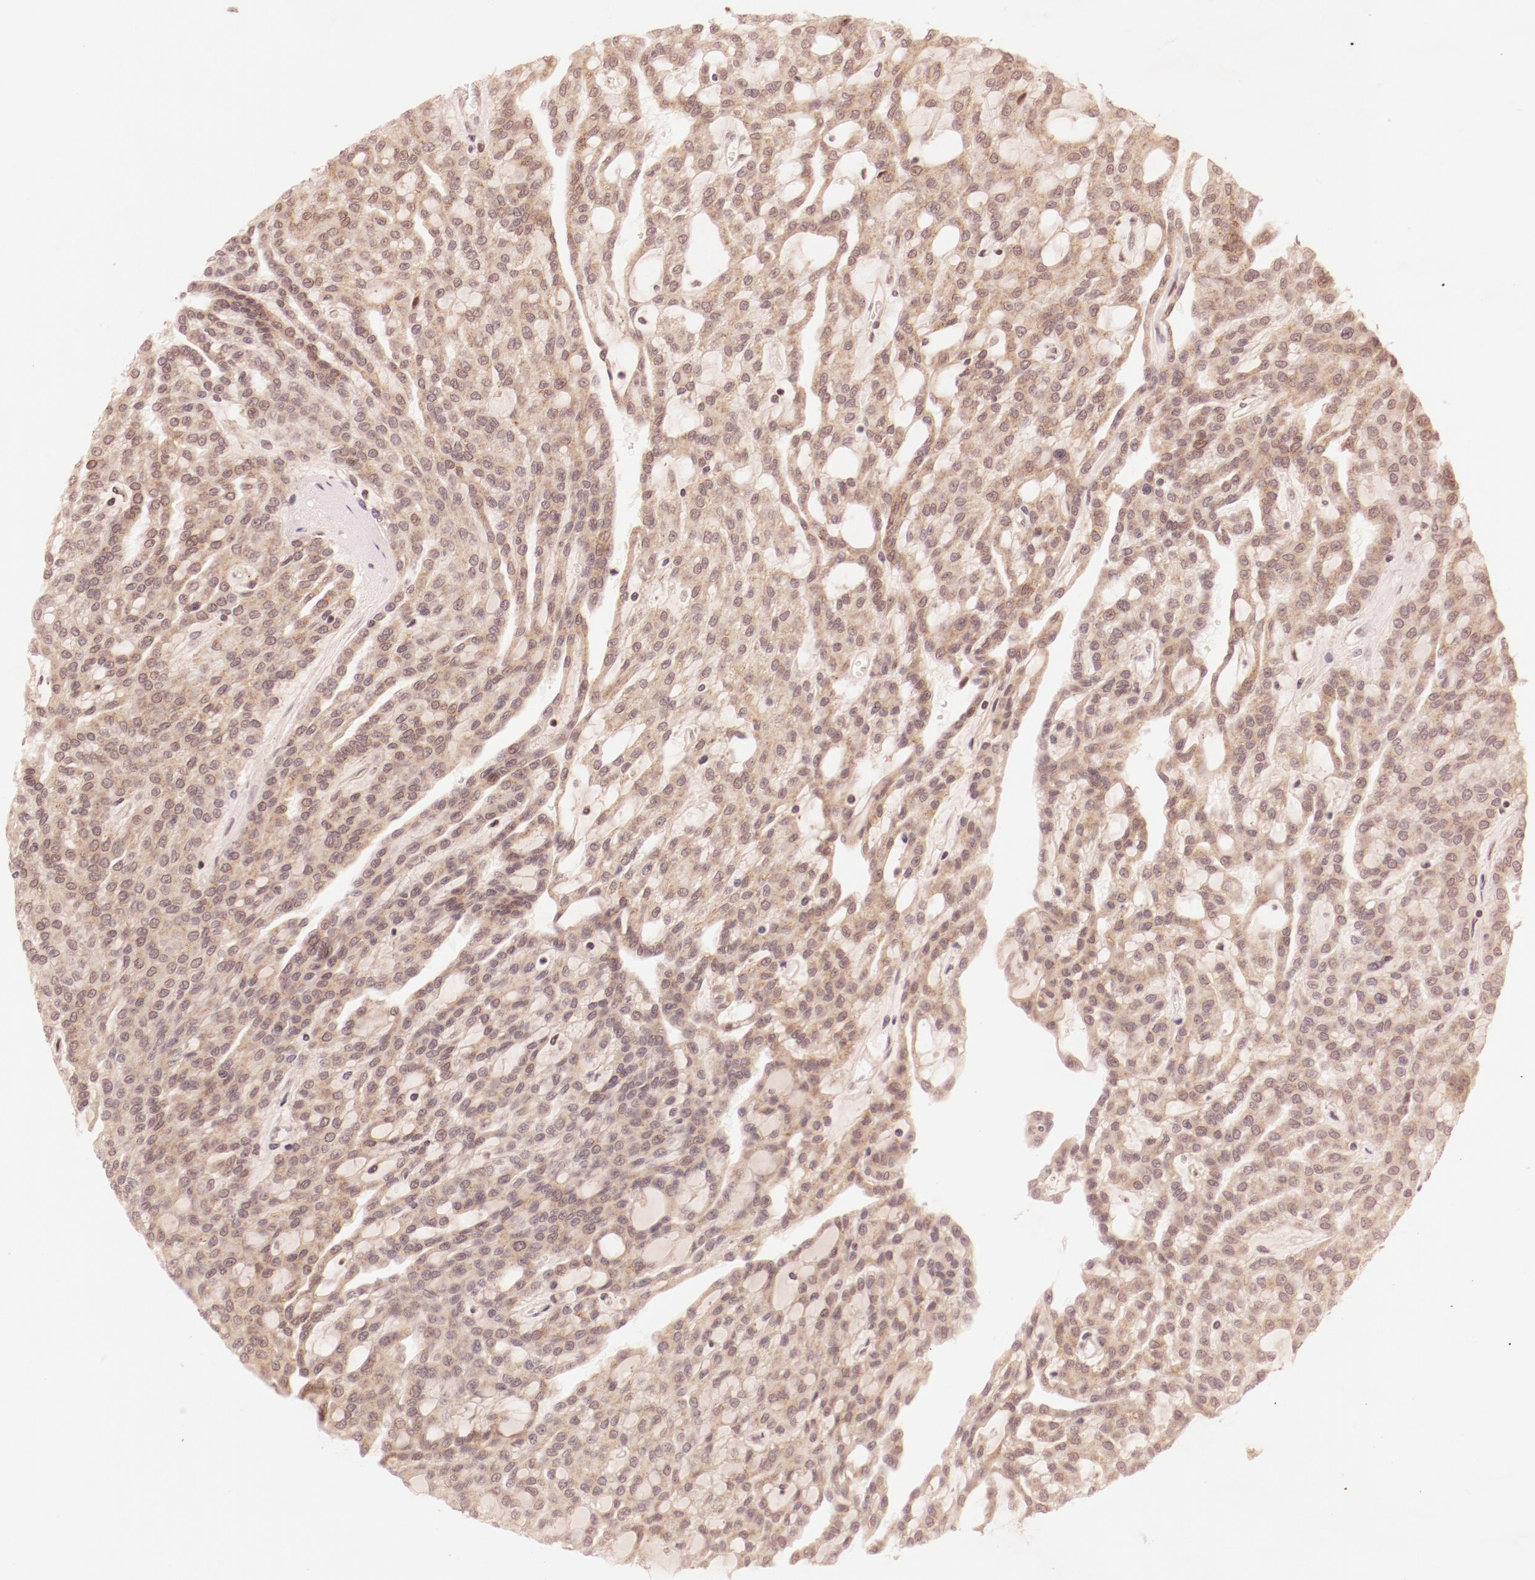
{"staining": {"intensity": "weak", "quantity": "<25%", "location": "cytoplasmic/membranous"}, "tissue": "renal cancer", "cell_type": "Tumor cells", "image_type": "cancer", "snomed": [{"axis": "morphology", "description": "Adenocarcinoma, NOS"}, {"axis": "topography", "description": "Kidney"}], "caption": "Image shows no protein staining in tumor cells of renal cancer (adenocarcinoma) tissue.", "gene": "RPL12", "patient": {"sex": "male", "age": 63}}